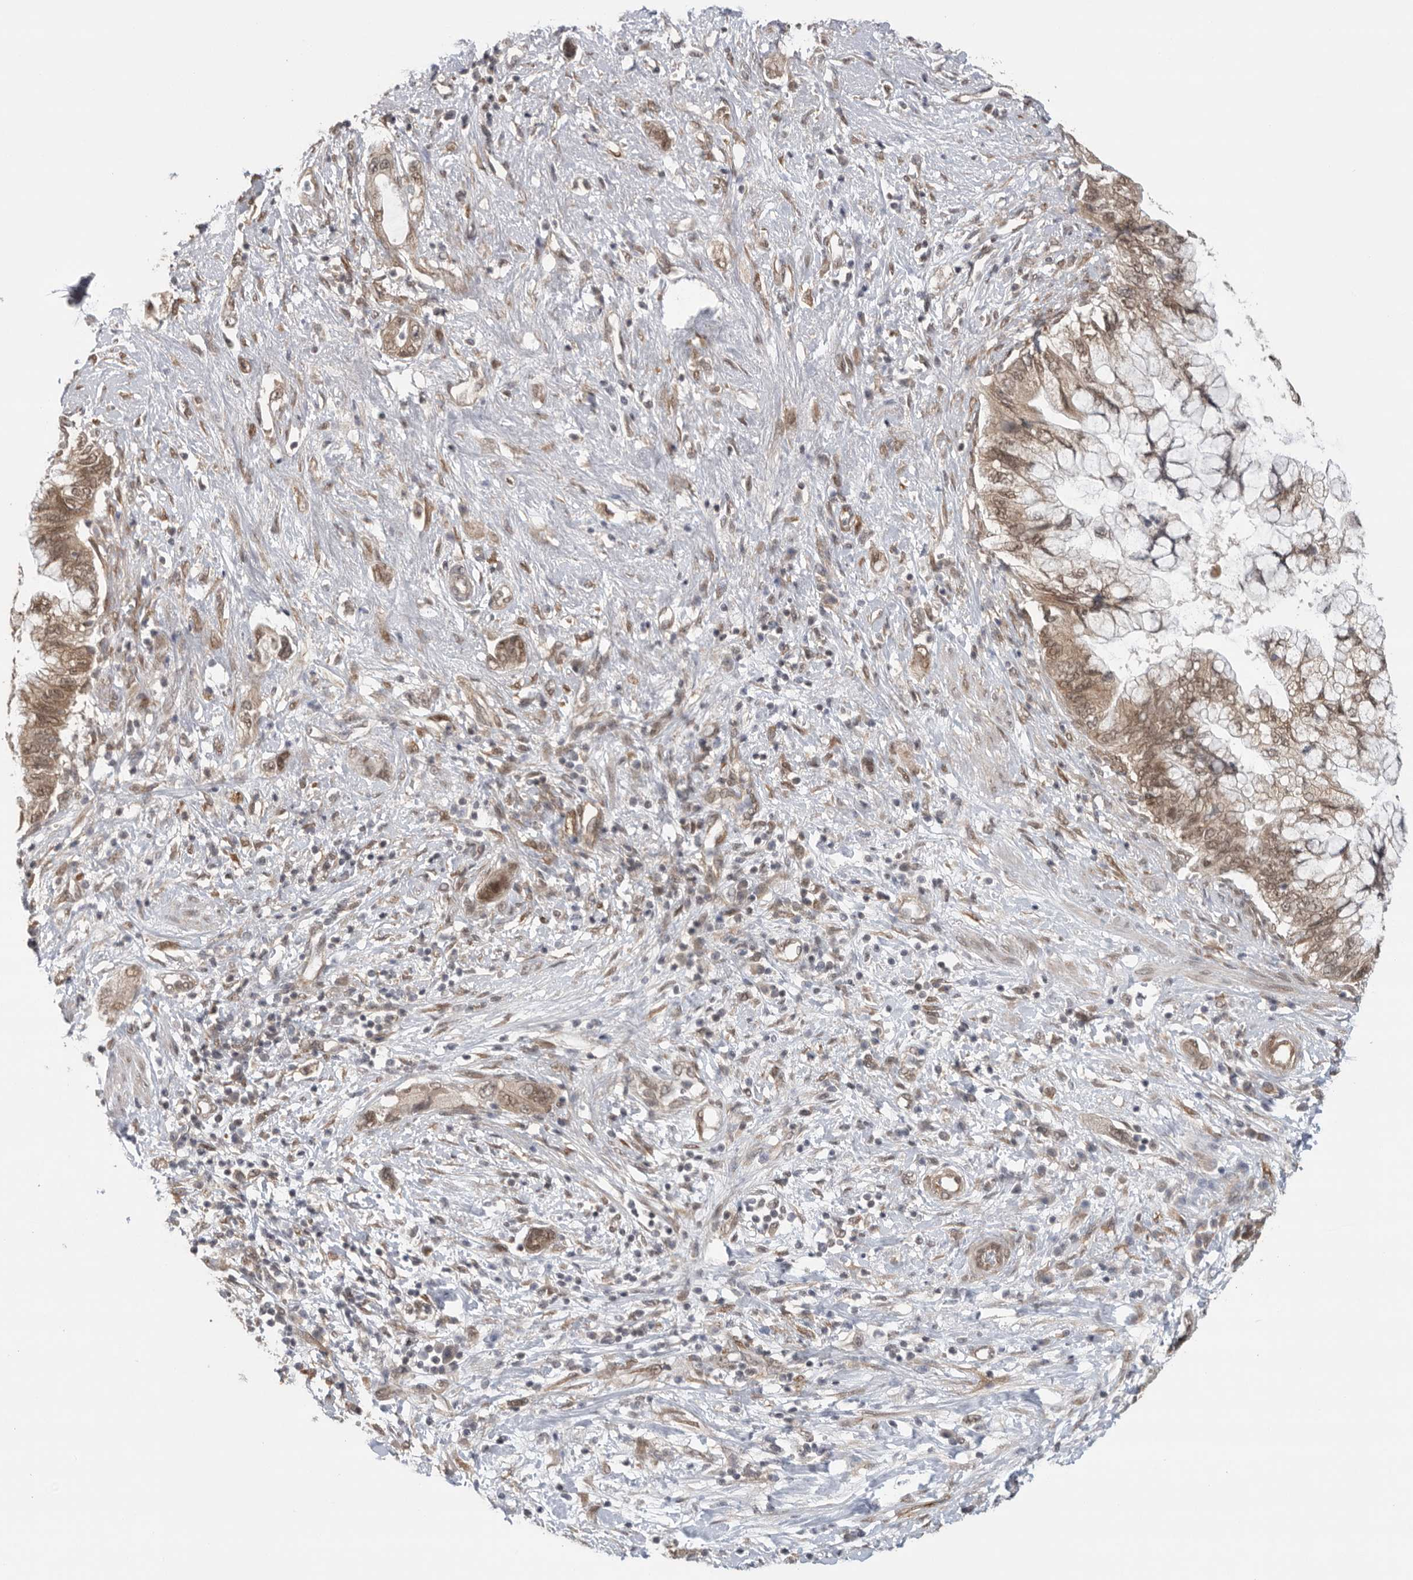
{"staining": {"intensity": "moderate", "quantity": ">75%", "location": "cytoplasmic/membranous,nuclear"}, "tissue": "pancreatic cancer", "cell_type": "Tumor cells", "image_type": "cancer", "snomed": [{"axis": "morphology", "description": "Adenocarcinoma, NOS"}, {"axis": "topography", "description": "Pancreas"}], "caption": "This is a histology image of immunohistochemistry staining of pancreatic cancer (adenocarcinoma), which shows moderate staining in the cytoplasmic/membranous and nuclear of tumor cells.", "gene": "VPS50", "patient": {"sex": "female", "age": 73}}